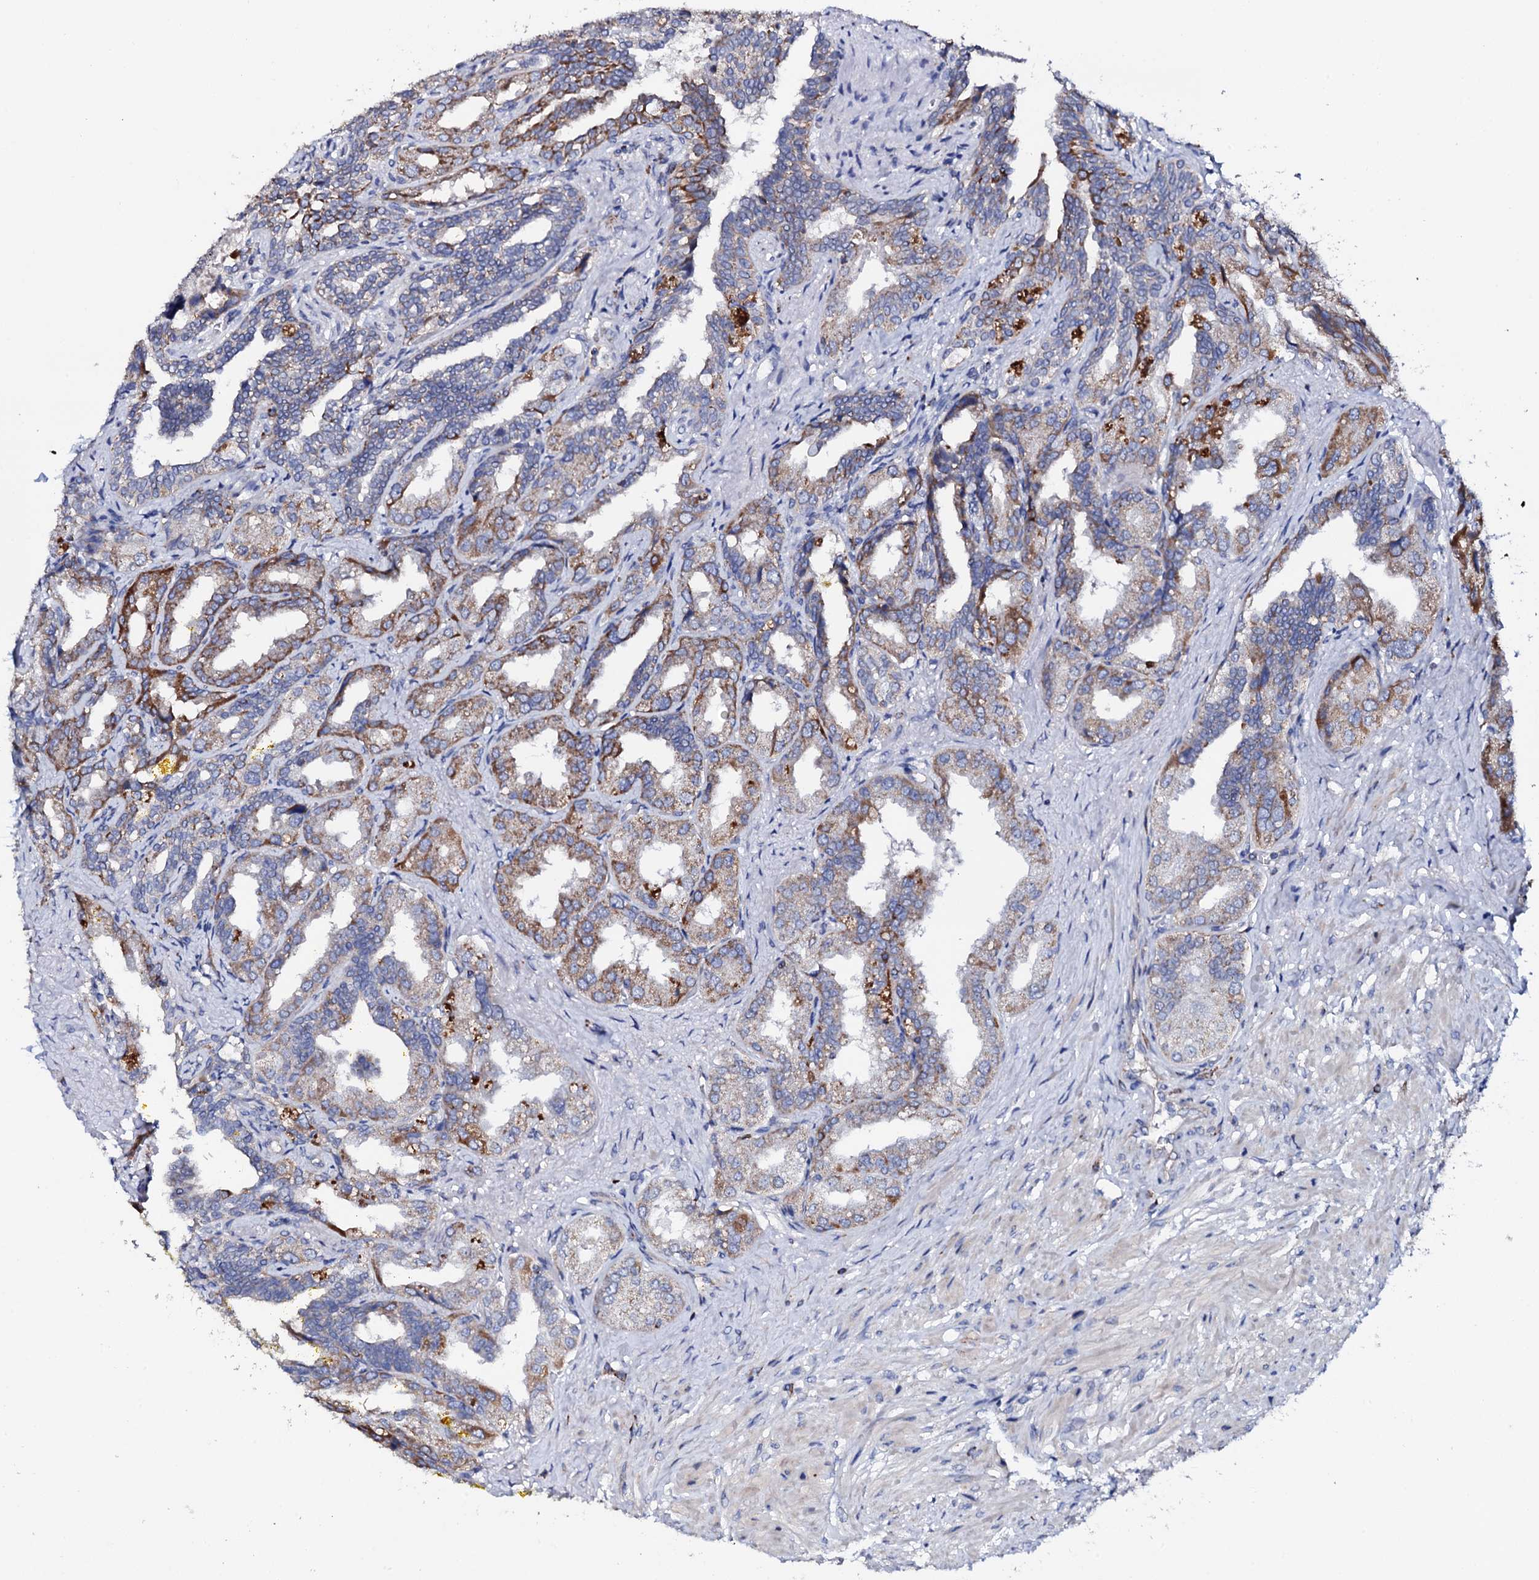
{"staining": {"intensity": "moderate", "quantity": "<25%", "location": "cytoplasmic/membranous"}, "tissue": "seminal vesicle", "cell_type": "Glandular cells", "image_type": "normal", "snomed": [{"axis": "morphology", "description": "Normal tissue, NOS"}, {"axis": "topography", "description": "Seminal veicle"}], "caption": "Immunohistochemical staining of unremarkable seminal vesicle demonstrates <25% levels of moderate cytoplasmic/membranous protein staining in approximately <25% of glandular cells. The protein of interest is stained brown, and the nuclei are stained in blue (DAB IHC with brightfield microscopy, high magnification).", "gene": "TCAF2C", "patient": {"sex": "male", "age": 63}}